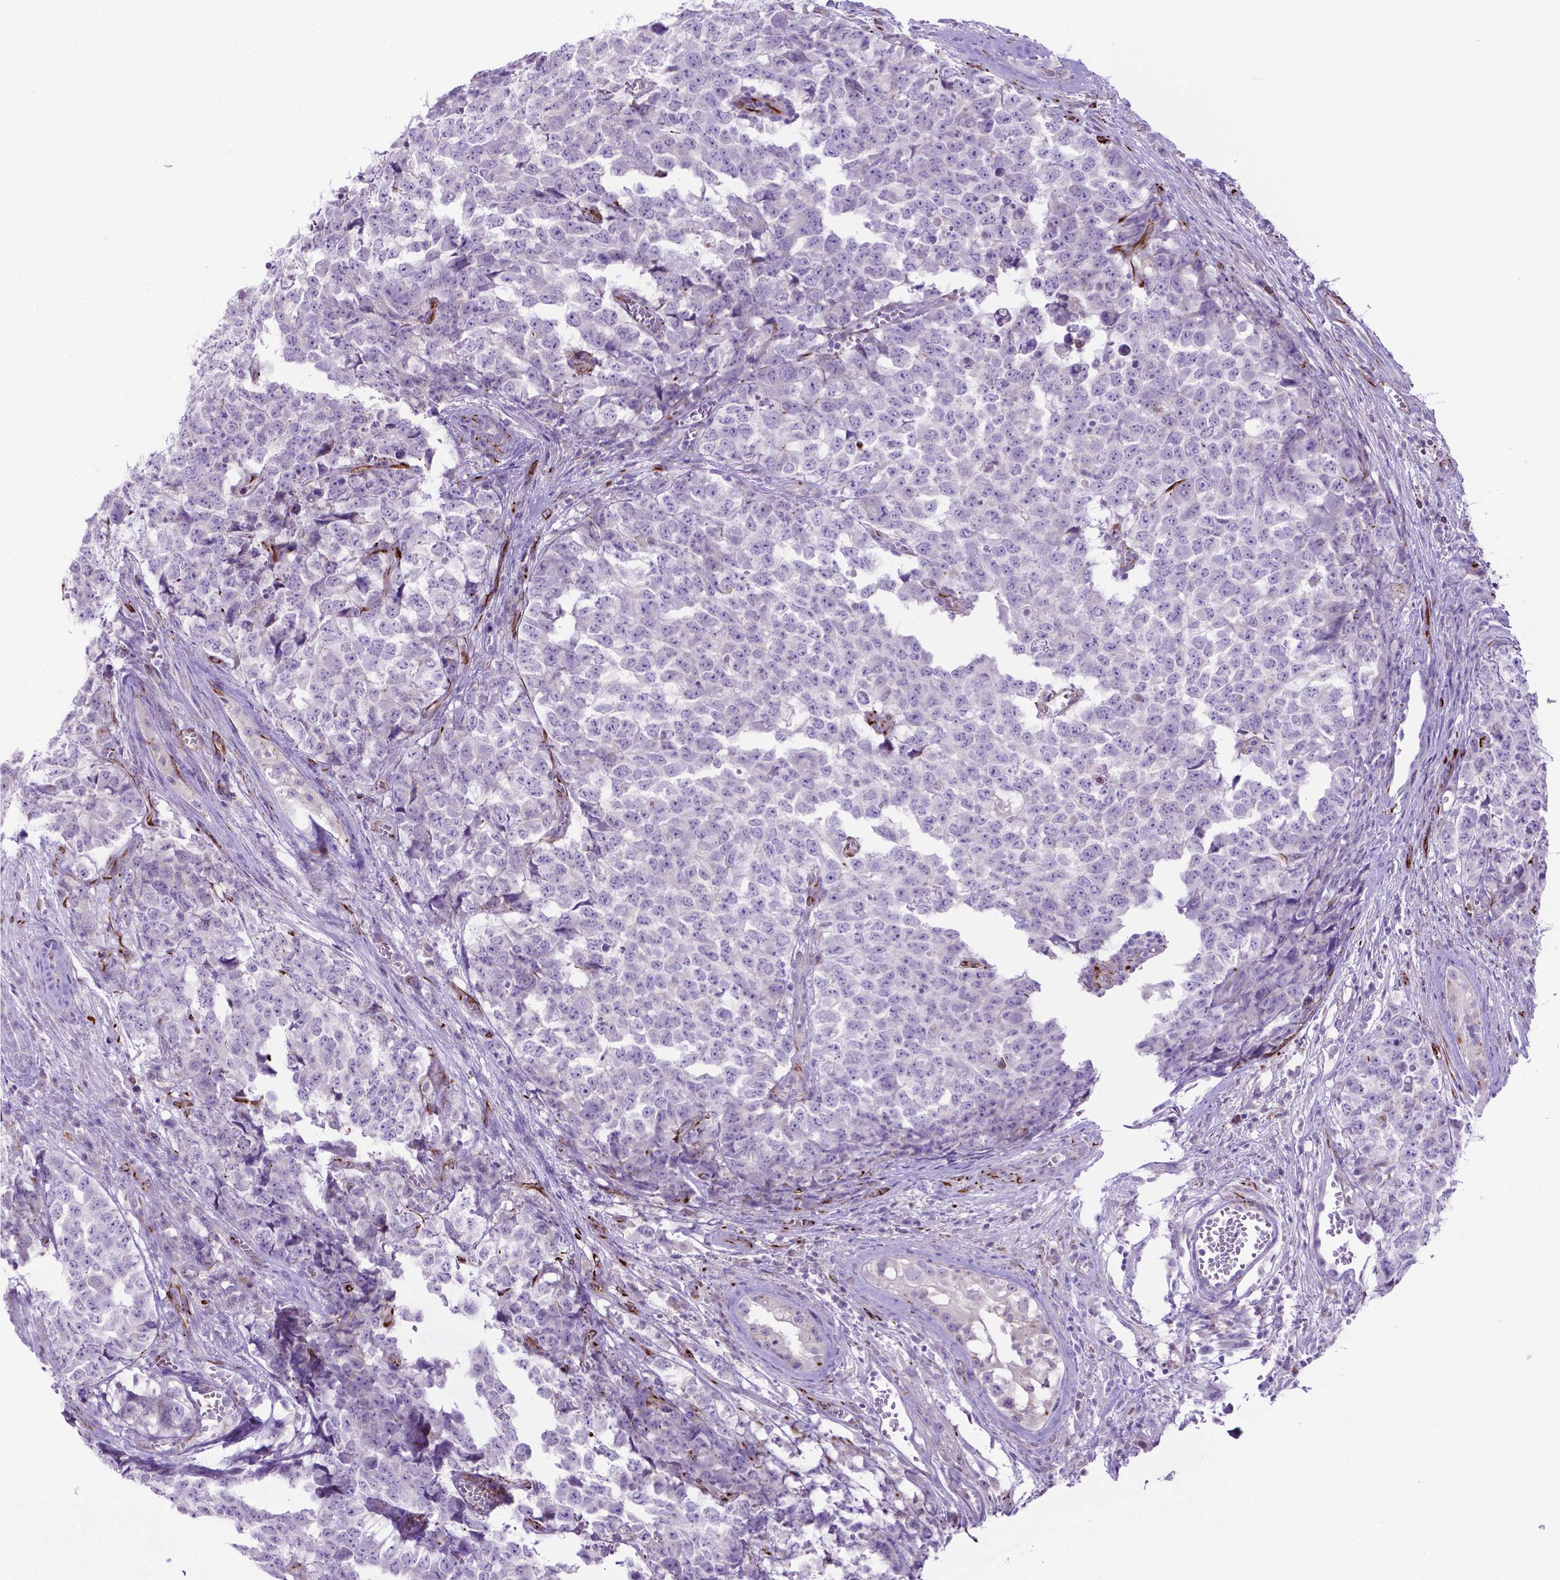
{"staining": {"intensity": "negative", "quantity": "none", "location": "none"}, "tissue": "testis cancer", "cell_type": "Tumor cells", "image_type": "cancer", "snomed": [{"axis": "morphology", "description": "Carcinoma, Embryonal, NOS"}, {"axis": "topography", "description": "Testis"}], "caption": "This photomicrograph is of testis embryonal carcinoma stained with IHC to label a protein in brown with the nuclei are counter-stained blue. There is no positivity in tumor cells. (DAB (3,3'-diaminobenzidine) immunohistochemistry with hematoxylin counter stain).", "gene": "LZTR1", "patient": {"sex": "male", "age": 23}}